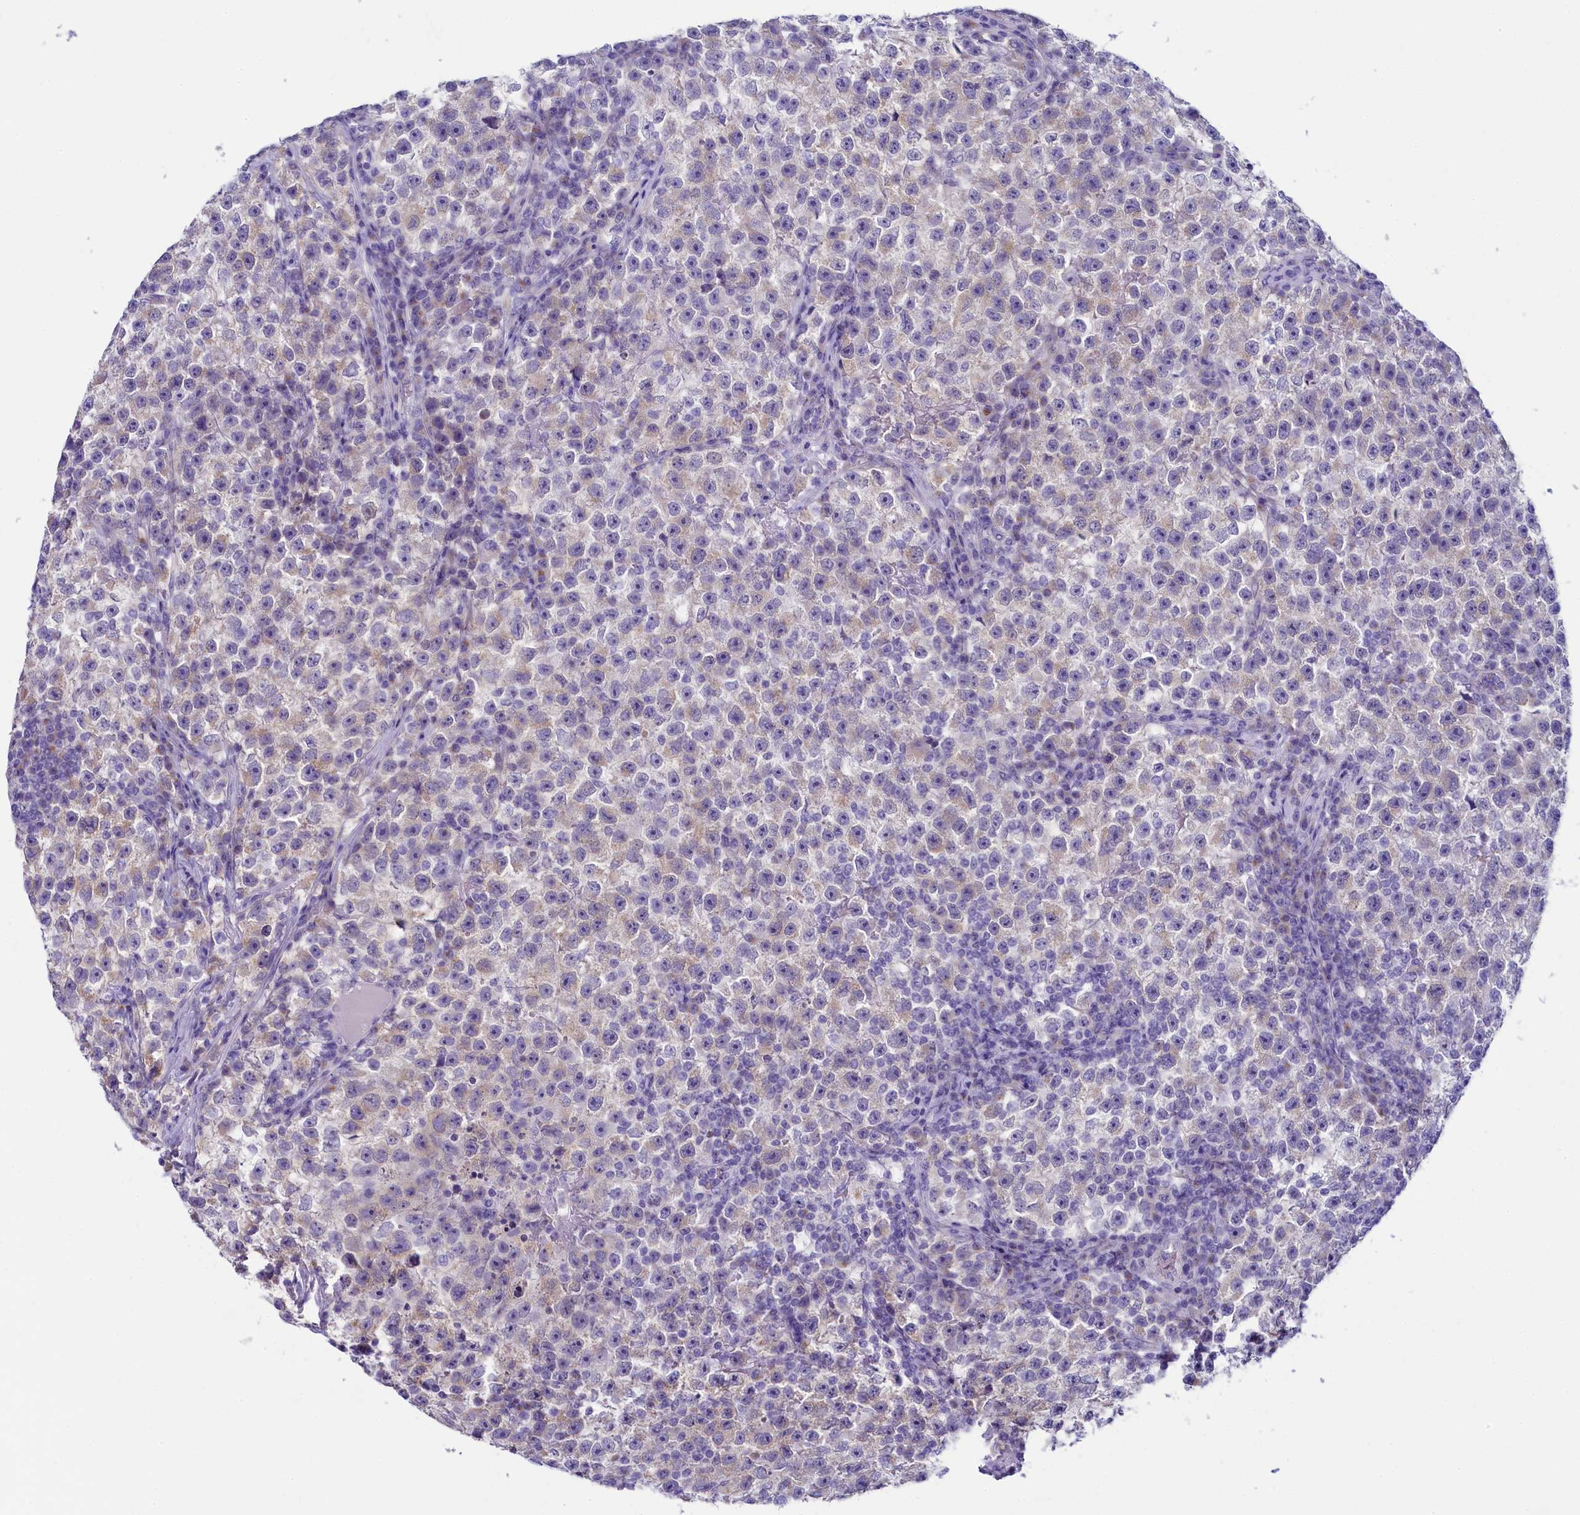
{"staining": {"intensity": "weak", "quantity": "<25%", "location": "cytoplasmic/membranous"}, "tissue": "testis cancer", "cell_type": "Tumor cells", "image_type": "cancer", "snomed": [{"axis": "morphology", "description": "Seminoma, NOS"}, {"axis": "topography", "description": "Testis"}], "caption": "Testis cancer was stained to show a protein in brown. There is no significant positivity in tumor cells.", "gene": "SKA3", "patient": {"sex": "male", "age": 22}}